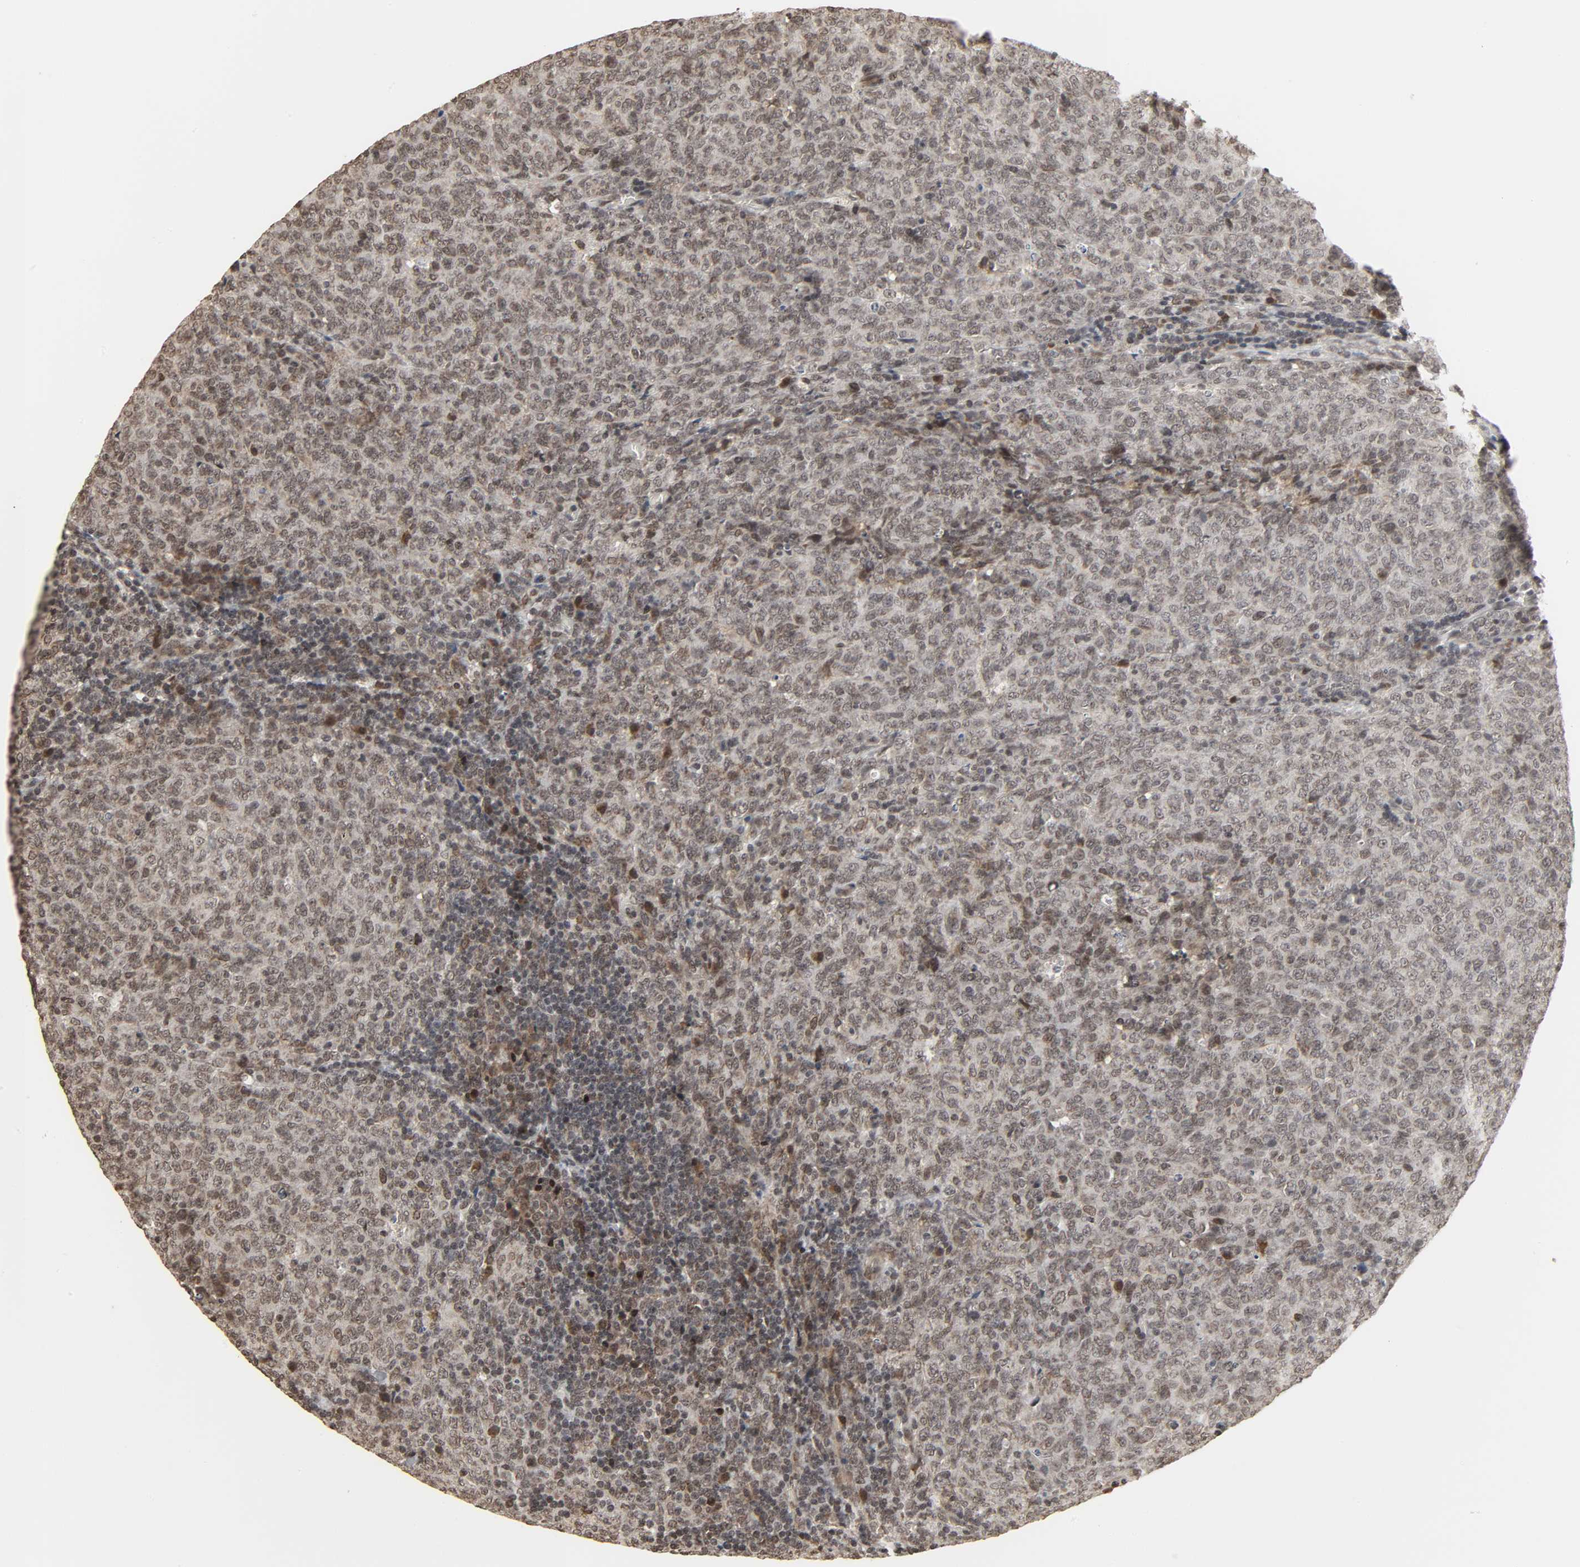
{"staining": {"intensity": "moderate", "quantity": "25%-75%", "location": "nuclear"}, "tissue": "lymphoma", "cell_type": "Tumor cells", "image_type": "cancer", "snomed": [{"axis": "morphology", "description": "Malignant lymphoma, non-Hodgkin's type, High grade"}, {"axis": "topography", "description": "Tonsil"}], "caption": "Tumor cells display moderate nuclear staining in about 25%-75% of cells in malignant lymphoma, non-Hodgkin's type (high-grade). (Brightfield microscopy of DAB IHC at high magnification).", "gene": "XRCC1", "patient": {"sex": "female", "age": 36}}